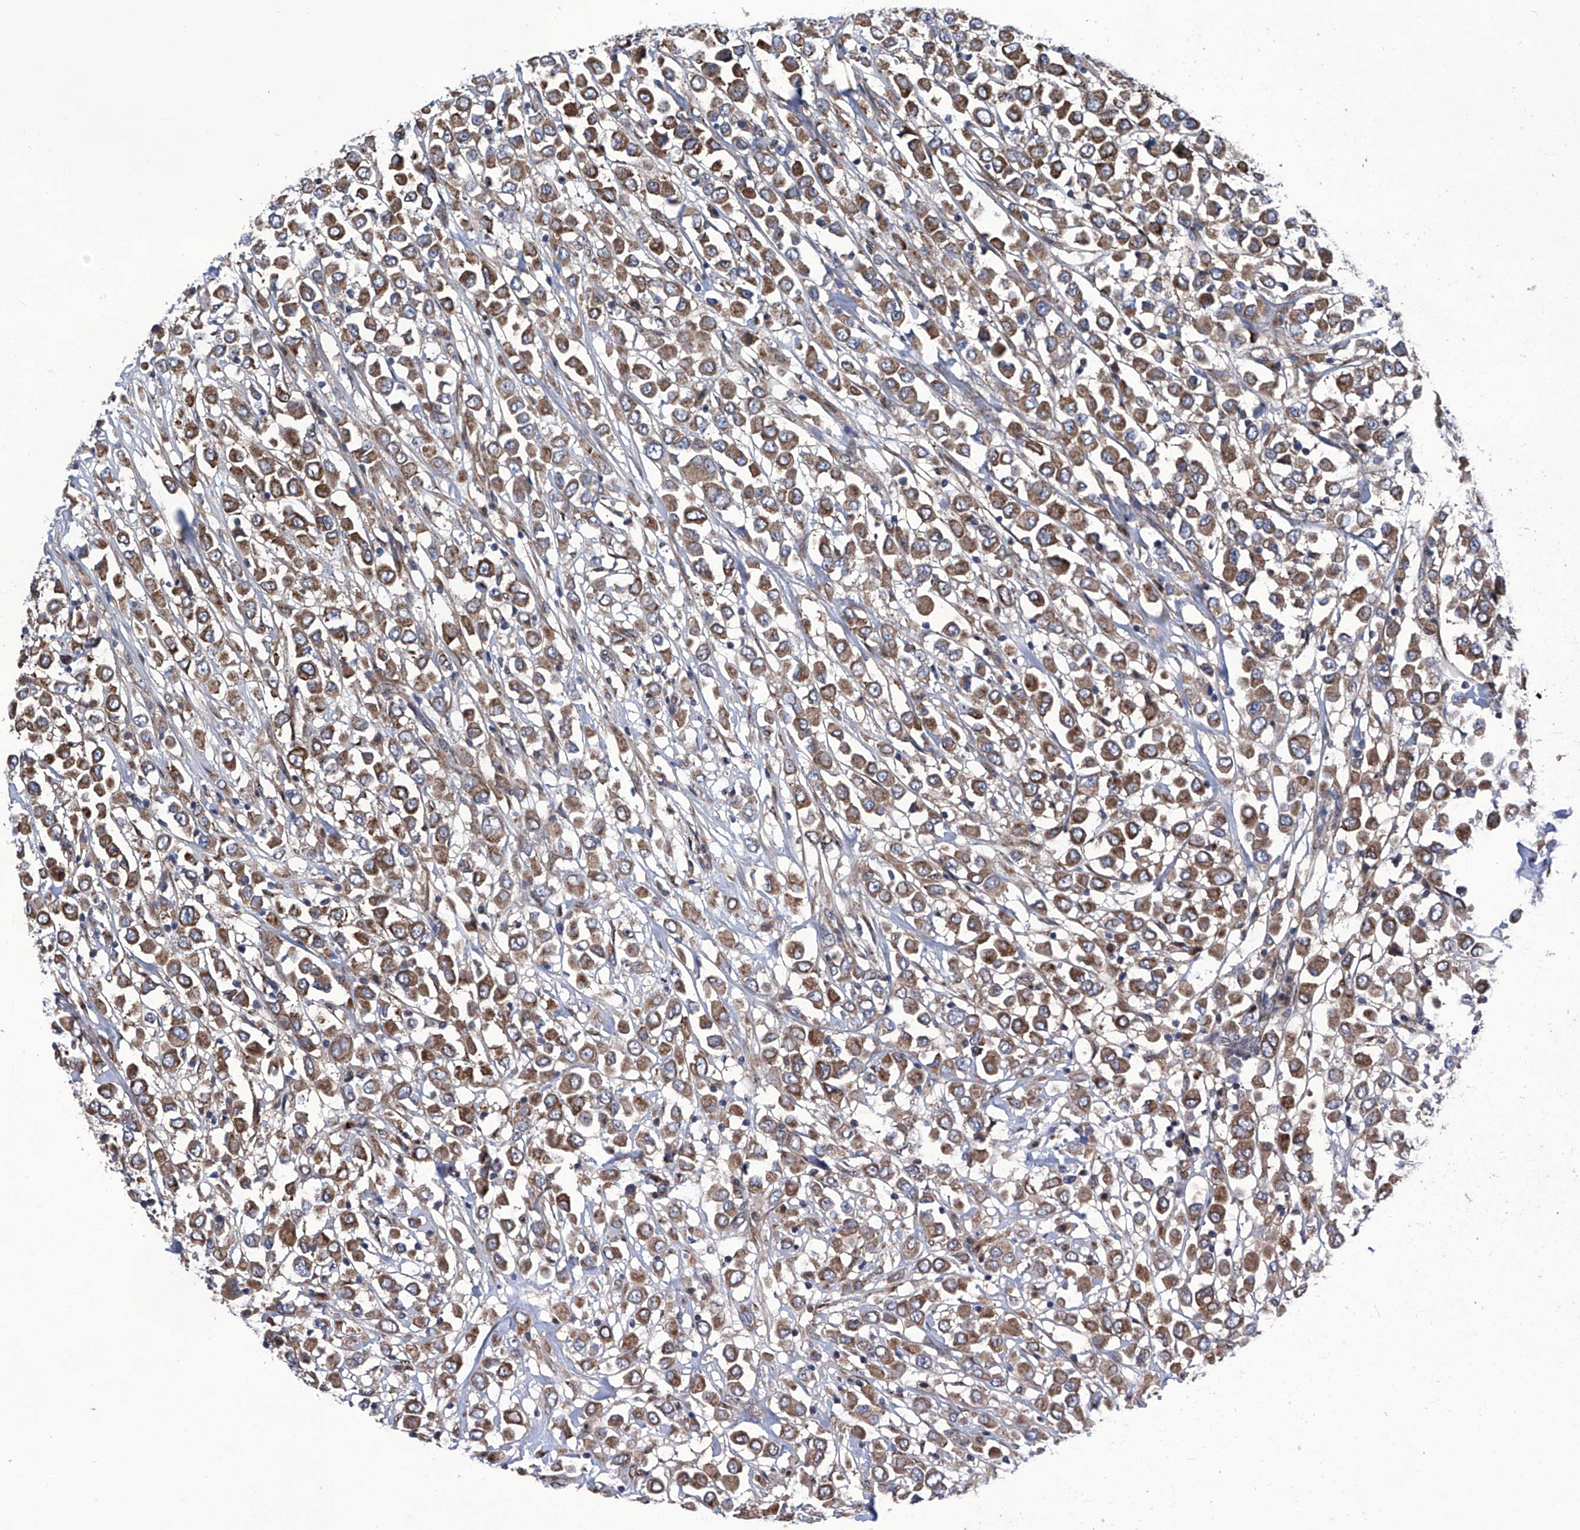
{"staining": {"intensity": "moderate", "quantity": ">75%", "location": "cytoplasmic/membranous"}, "tissue": "breast cancer", "cell_type": "Tumor cells", "image_type": "cancer", "snomed": [{"axis": "morphology", "description": "Duct carcinoma"}, {"axis": "topography", "description": "Breast"}], "caption": "Breast cancer (intraductal carcinoma) stained with immunohistochemistry reveals moderate cytoplasmic/membranous positivity in about >75% of tumor cells. Nuclei are stained in blue.", "gene": "KTI12", "patient": {"sex": "female", "age": 61}}